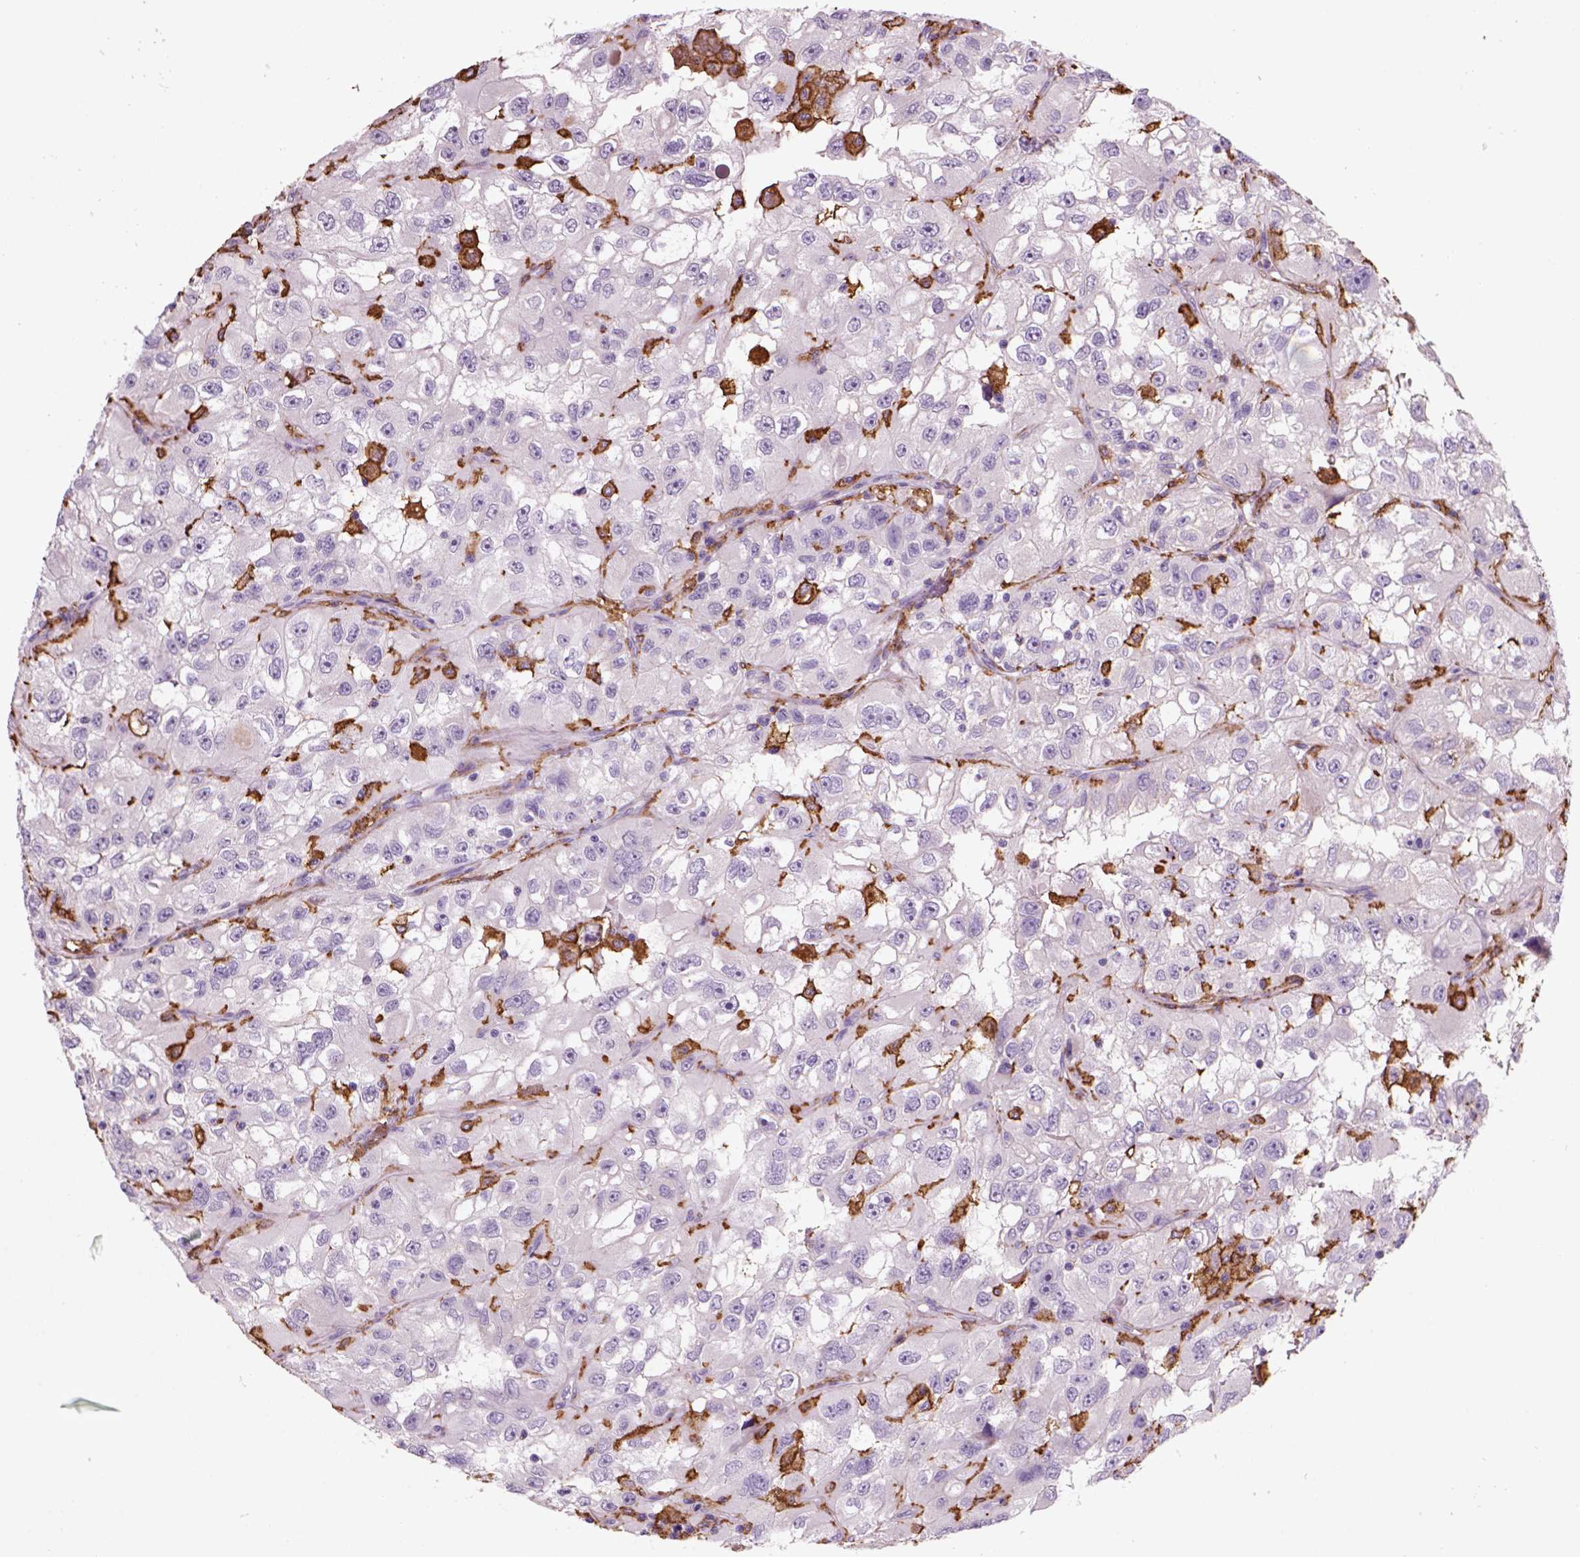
{"staining": {"intensity": "negative", "quantity": "none", "location": "none"}, "tissue": "renal cancer", "cell_type": "Tumor cells", "image_type": "cancer", "snomed": [{"axis": "morphology", "description": "Adenocarcinoma, NOS"}, {"axis": "topography", "description": "Kidney"}], "caption": "Renal cancer (adenocarcinoma) was stained to show a protein in brown. There is no significant positivity in tumor cells. Nuclei are stained in blue.", "gene": "CD14", "patient": {"sex": "male", "age": 64}}